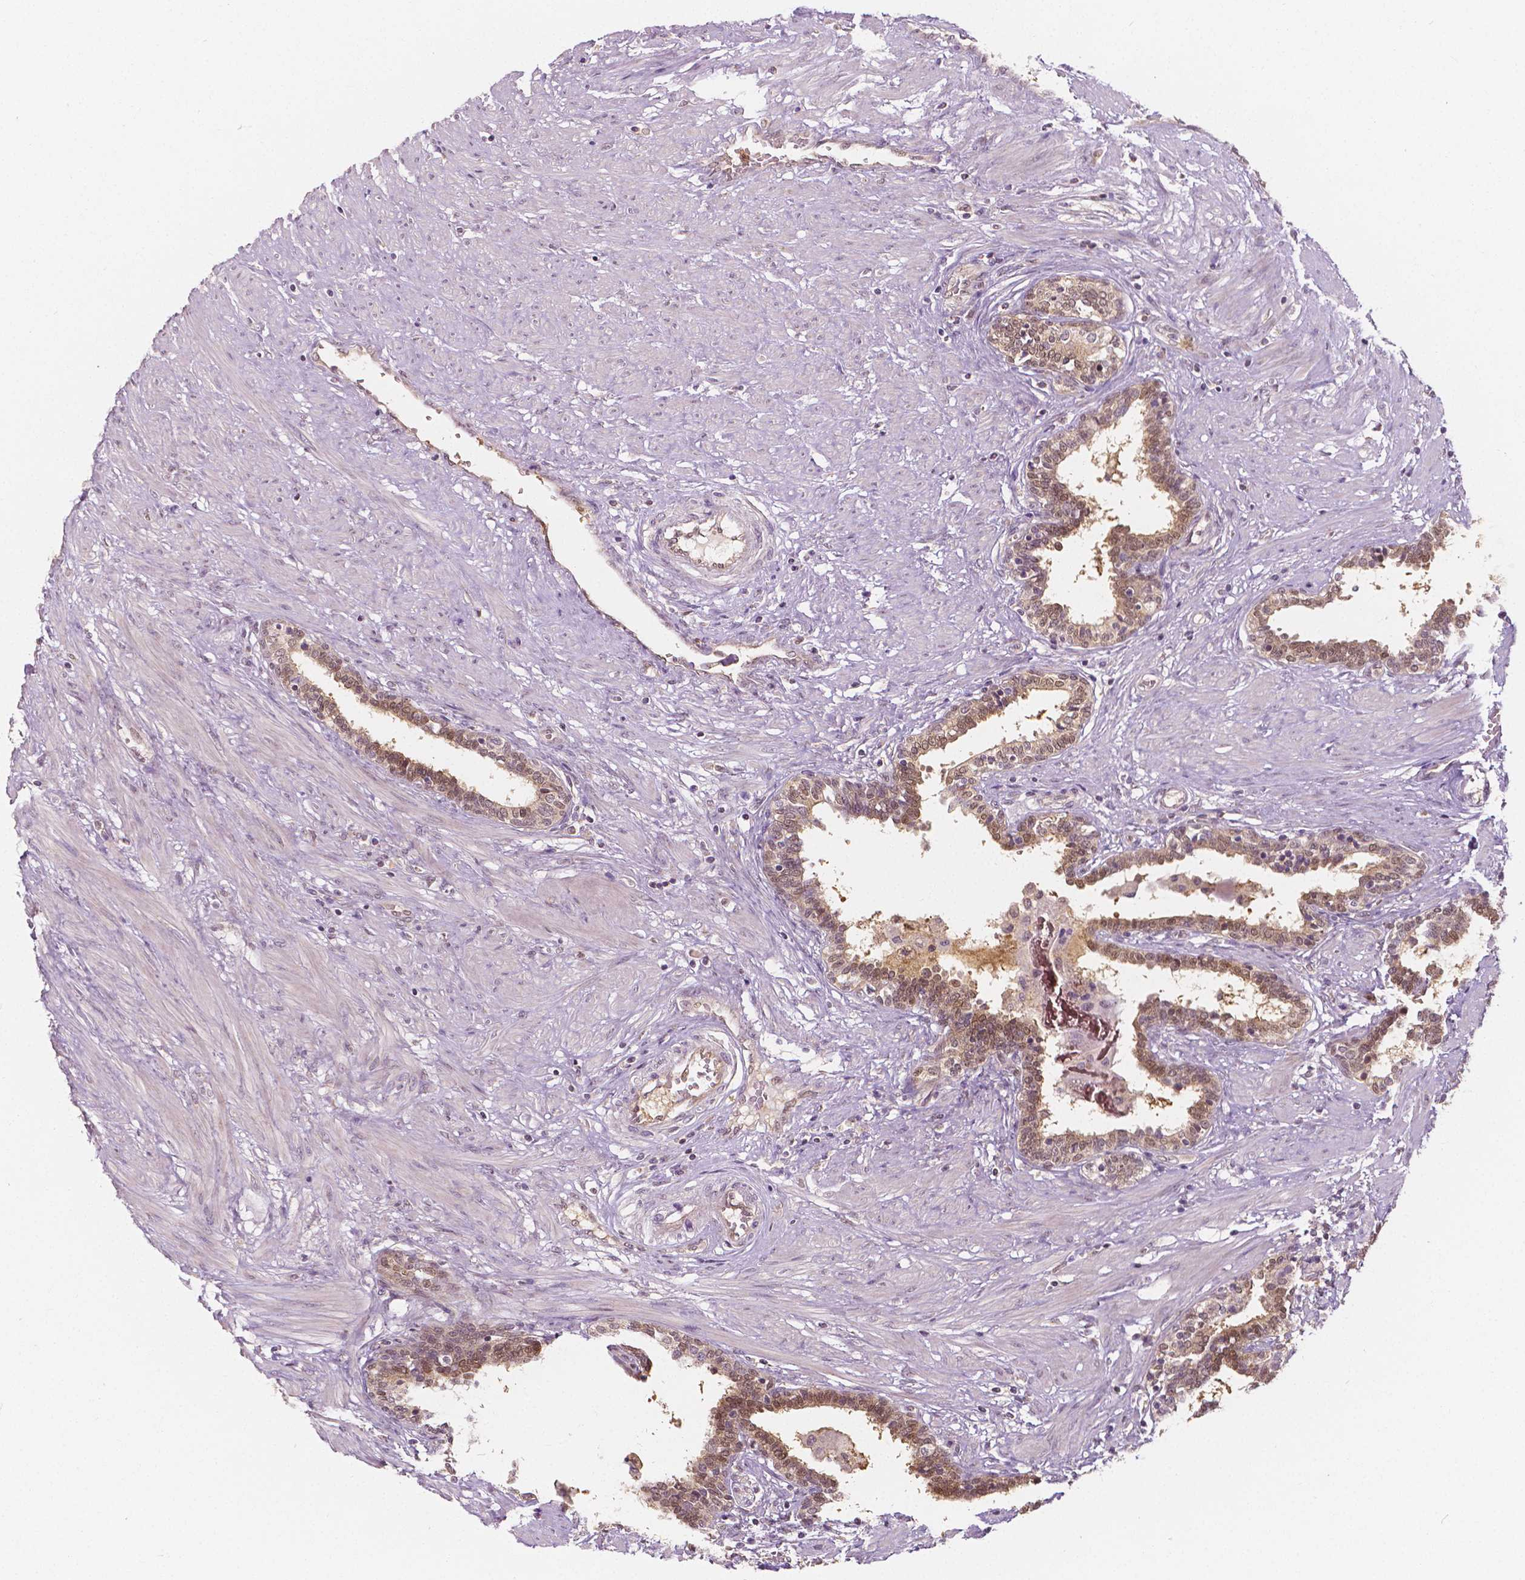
{"staining": {"intensity": "moderate", "quantity": "<25%", "location": "cytoplasmic/membranous,nuclear"}, "tissue": "prostate", "cell_type": "Glandular cells", "image_type": "normal", "snomed": [{"axis": "morphology", "description": "Normal tissue, NOS"}, {"axis": "topography", "description": "Prostate"}], "caption": "The micrograph displays staining of benign prostate, revealing moderate cytoplasmic/membranous,nuclear protein expression (brown color) within glandular cells. The protein is shown in brown color, while the nuclei are stained blue.", "gene": "NAPRT", "patient": {"sex": "male", "age": 55}}